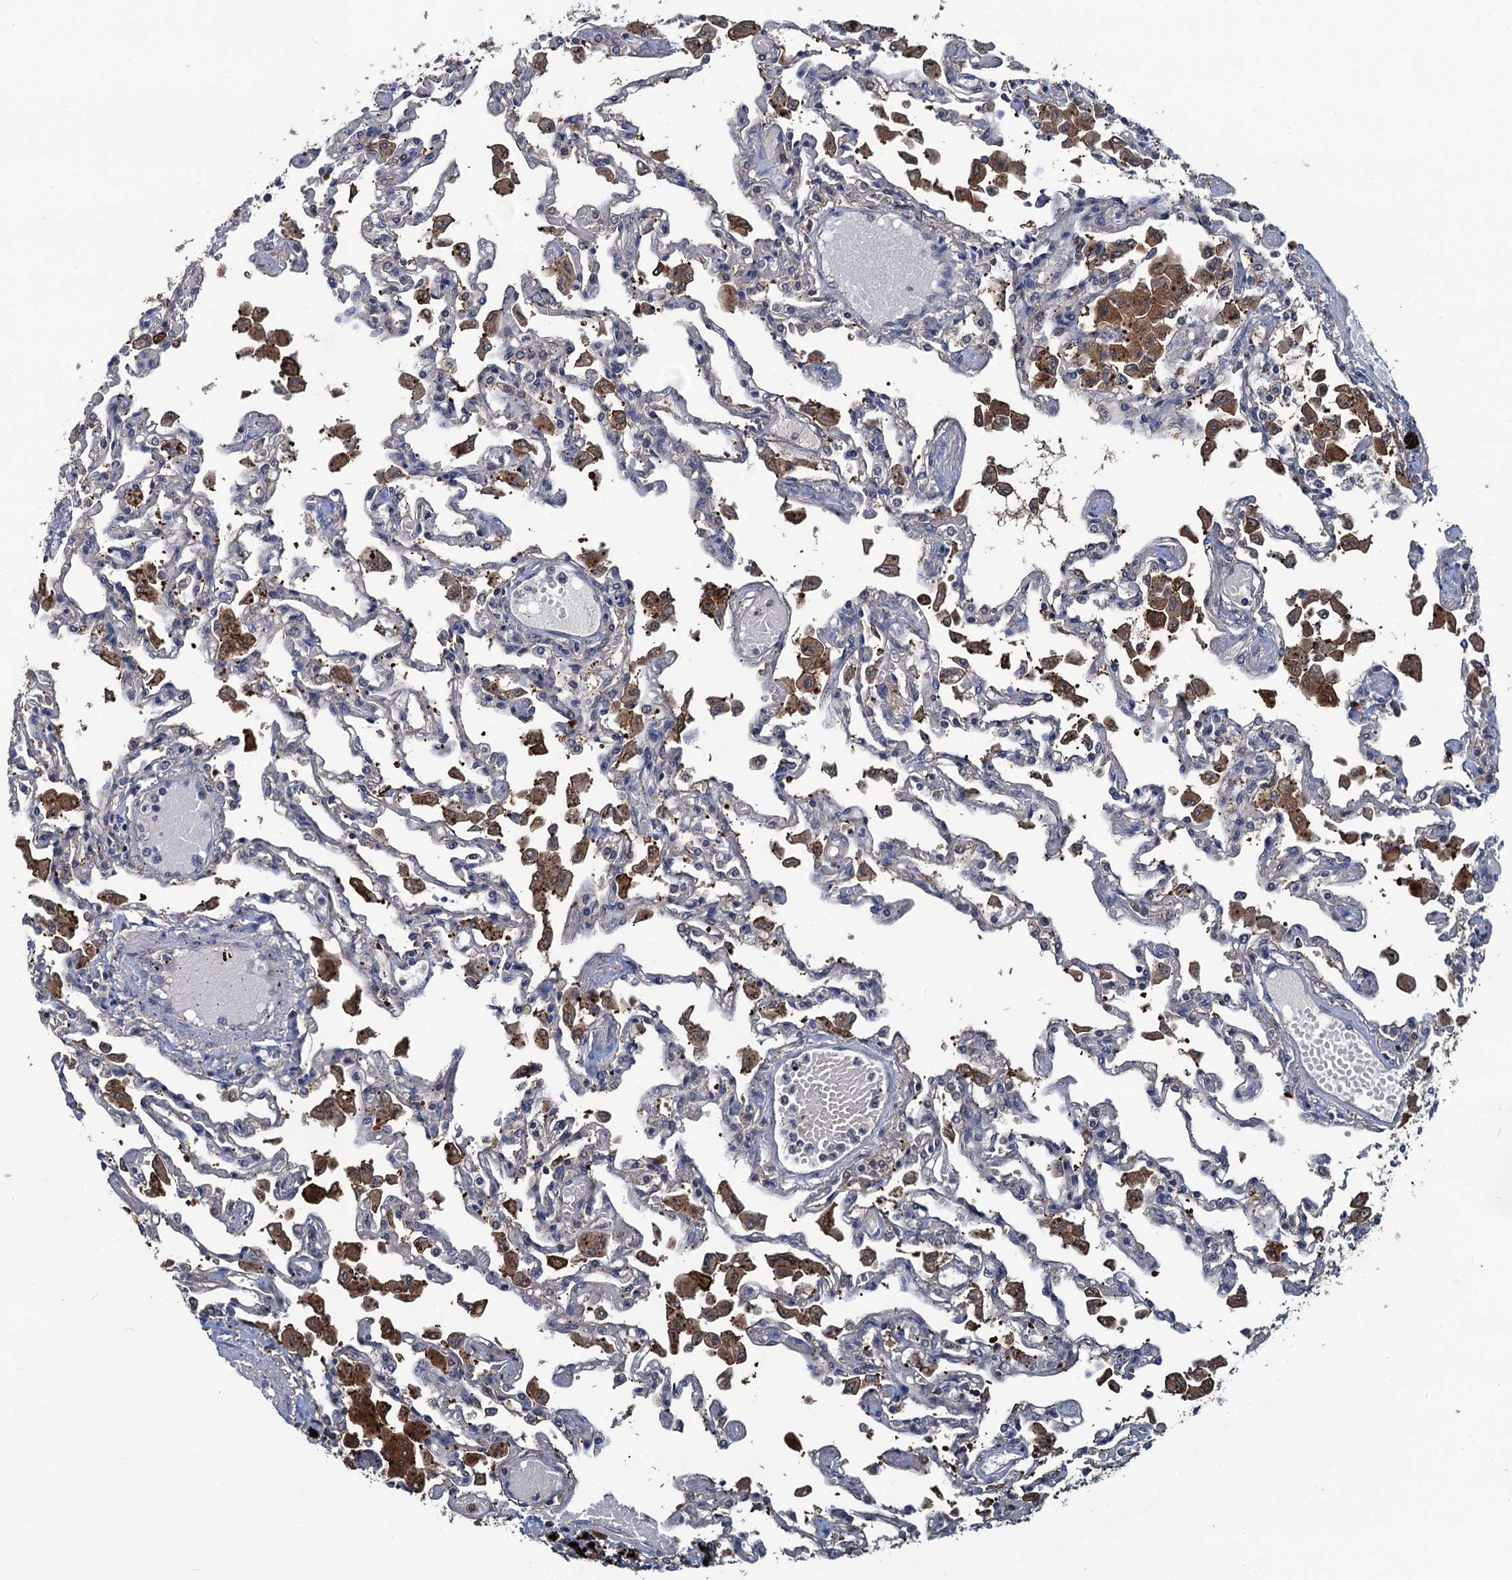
{"staining": {"intensity": "moderate", "quantity": "<25%", "location": "cytoplasmic/membranous,nuclear"}, "tissue": "lung", "cell_type": "Alveolar cells", "image_type": "normal", "snomed": [{"axis": "morphology", "description": "Normal tissue, NOS"}, {"axis": "topography", "description": "Bronchus"}, {"axis": "topography", "description": "Lung"}], "caption": "A high-resolution micrograph shows immunohistochemistry staining of unremarkable lung, which reveals moderate cytoplasmic/membranous,nuclear staining in about <25% of alveolar cells.", "gene": "RTKN2", "patient": {"sex": "female", "age": 49}}